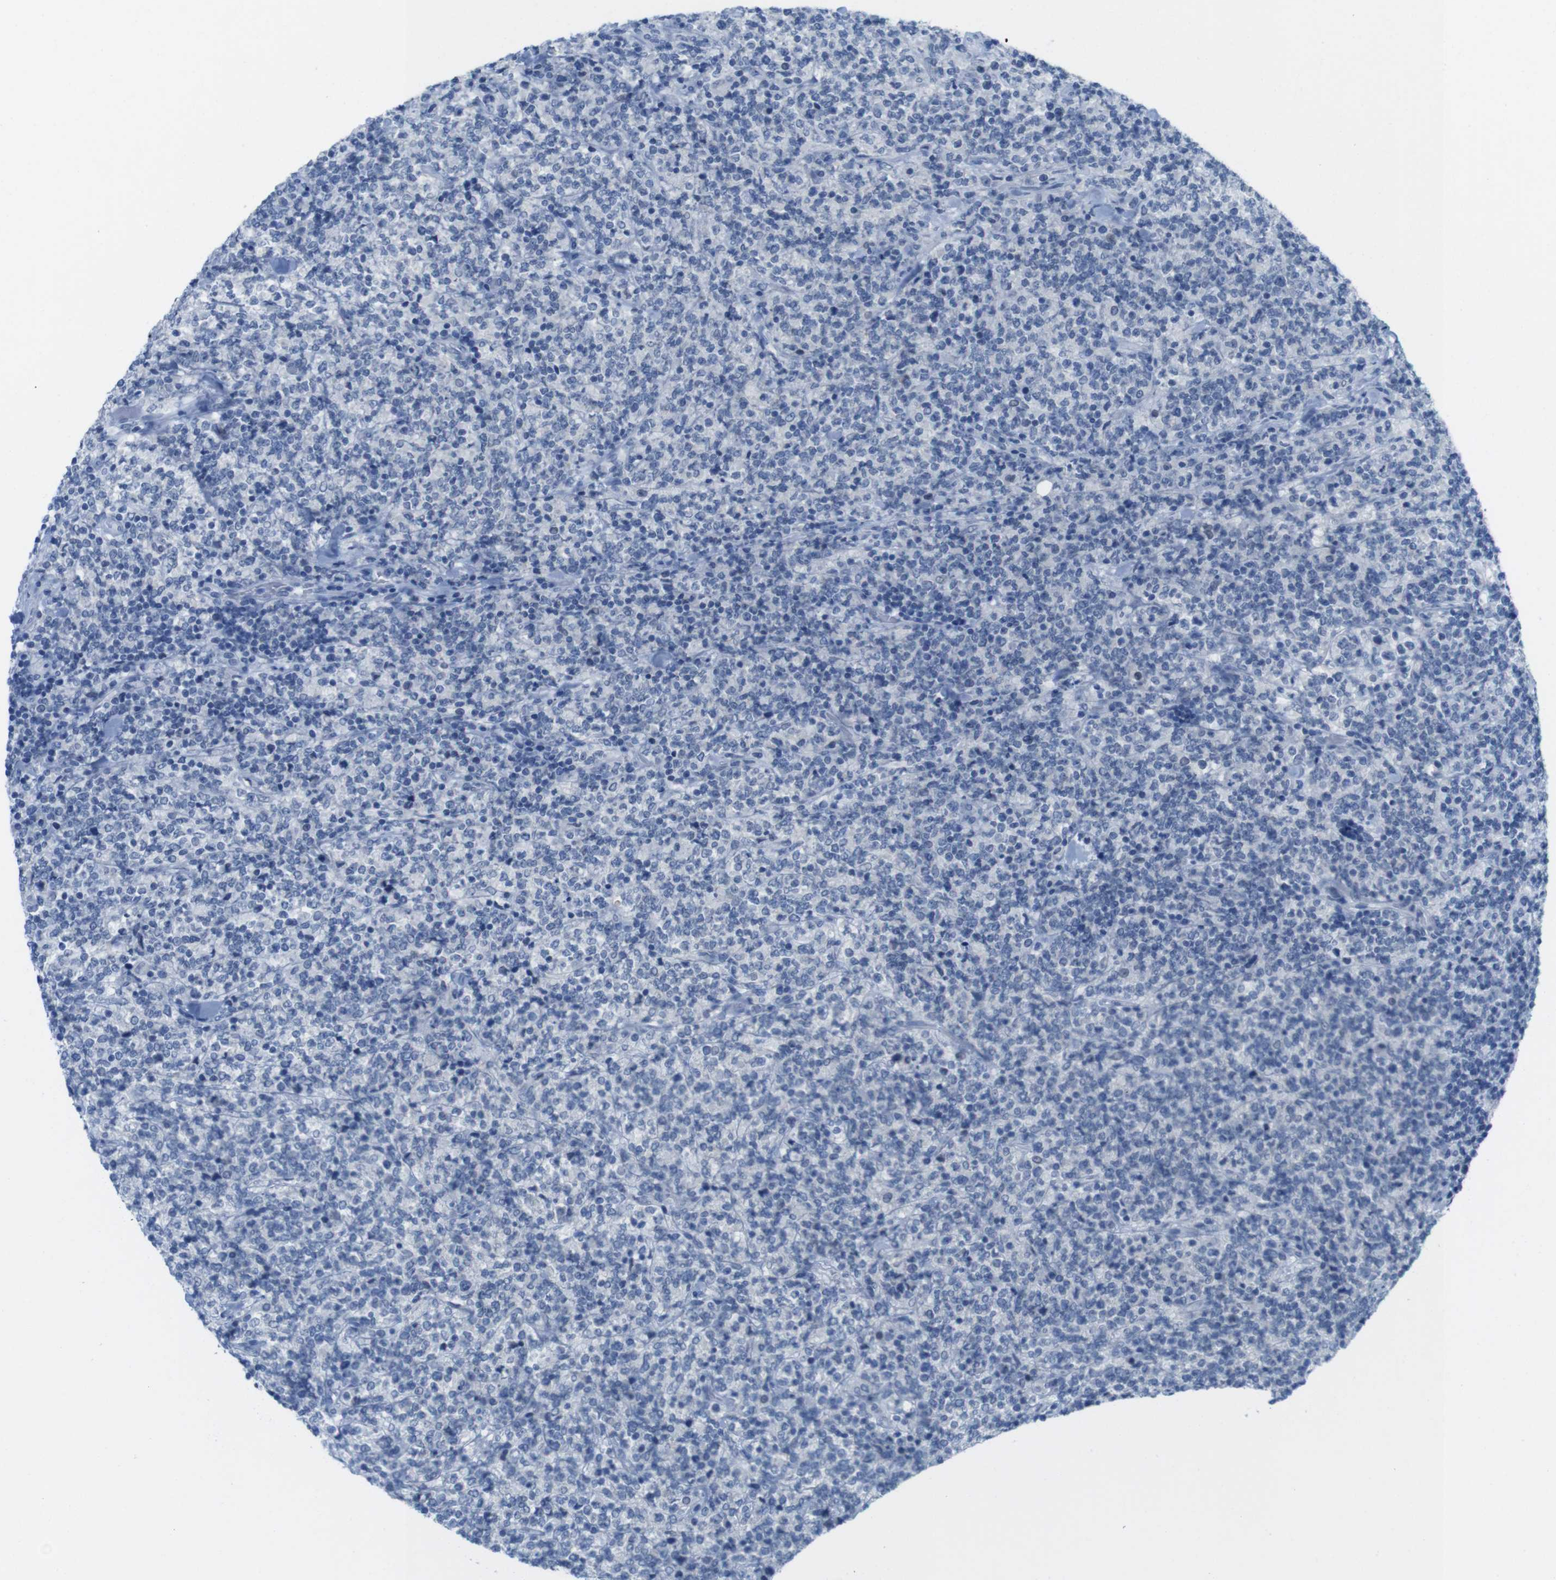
{"staining": {"intensity": "negative", "quantity": "none", "location": "none"}, "tissue": "lymphoma", "cell_type": "Tumor cells", "image_type": "cancer", "snomed": [{"axis": "morphology", "description": "Malignant lymphoma, non-Hodgkin's type, High grade"}, {"axis": "topography", "description": "Soft tissue"}], "caption": "An immunohistochemistry histopathology image of lymphoma is shown. There is no staining in tumor cells of lymphoma. The staining was performed using DAB to visualize the protein expression in brown, while the nuclei were stained in blue with hematoxylin (Magnification: 20x).", "gene": "OPN1SW", "patient": {"sex": "male", "age": 18}}